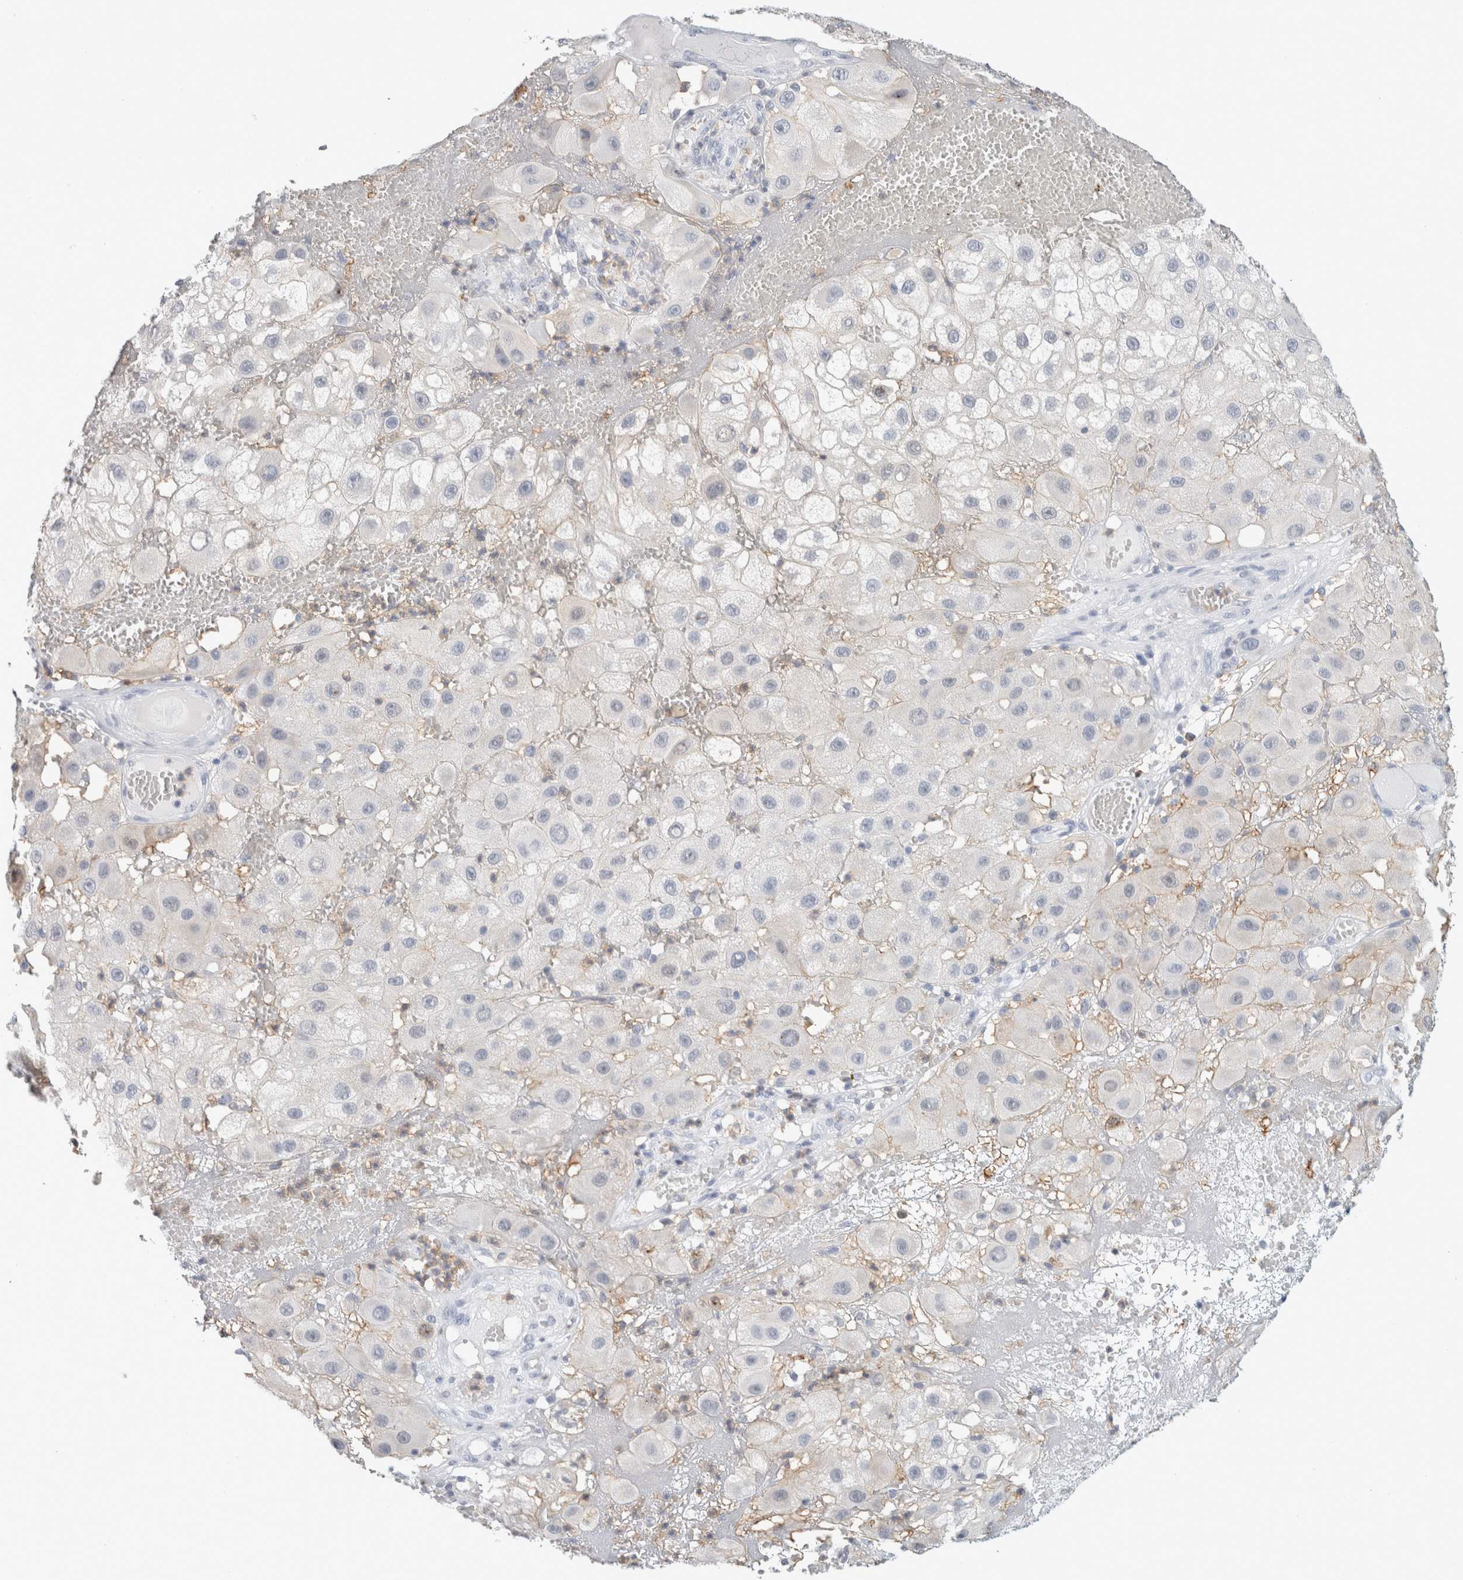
{"staining": {"intensity": "negative", "quantity": "none", "location": "none"}, "tissue": "melanoma", "cell_type": "Tumor cells", "image_type": "cancer", "snomed": [{"axis": "morphology", "description": "Malignant melanoma, NOS"}, {"axis": "topography", "description": "Skin"}], "caption": "This is an immunohistochemistry histopathology image of melanoma. There is no expression in tumor cells.", "gene": "P2RY2", "patient": {"sex": "female", "age": 81}}